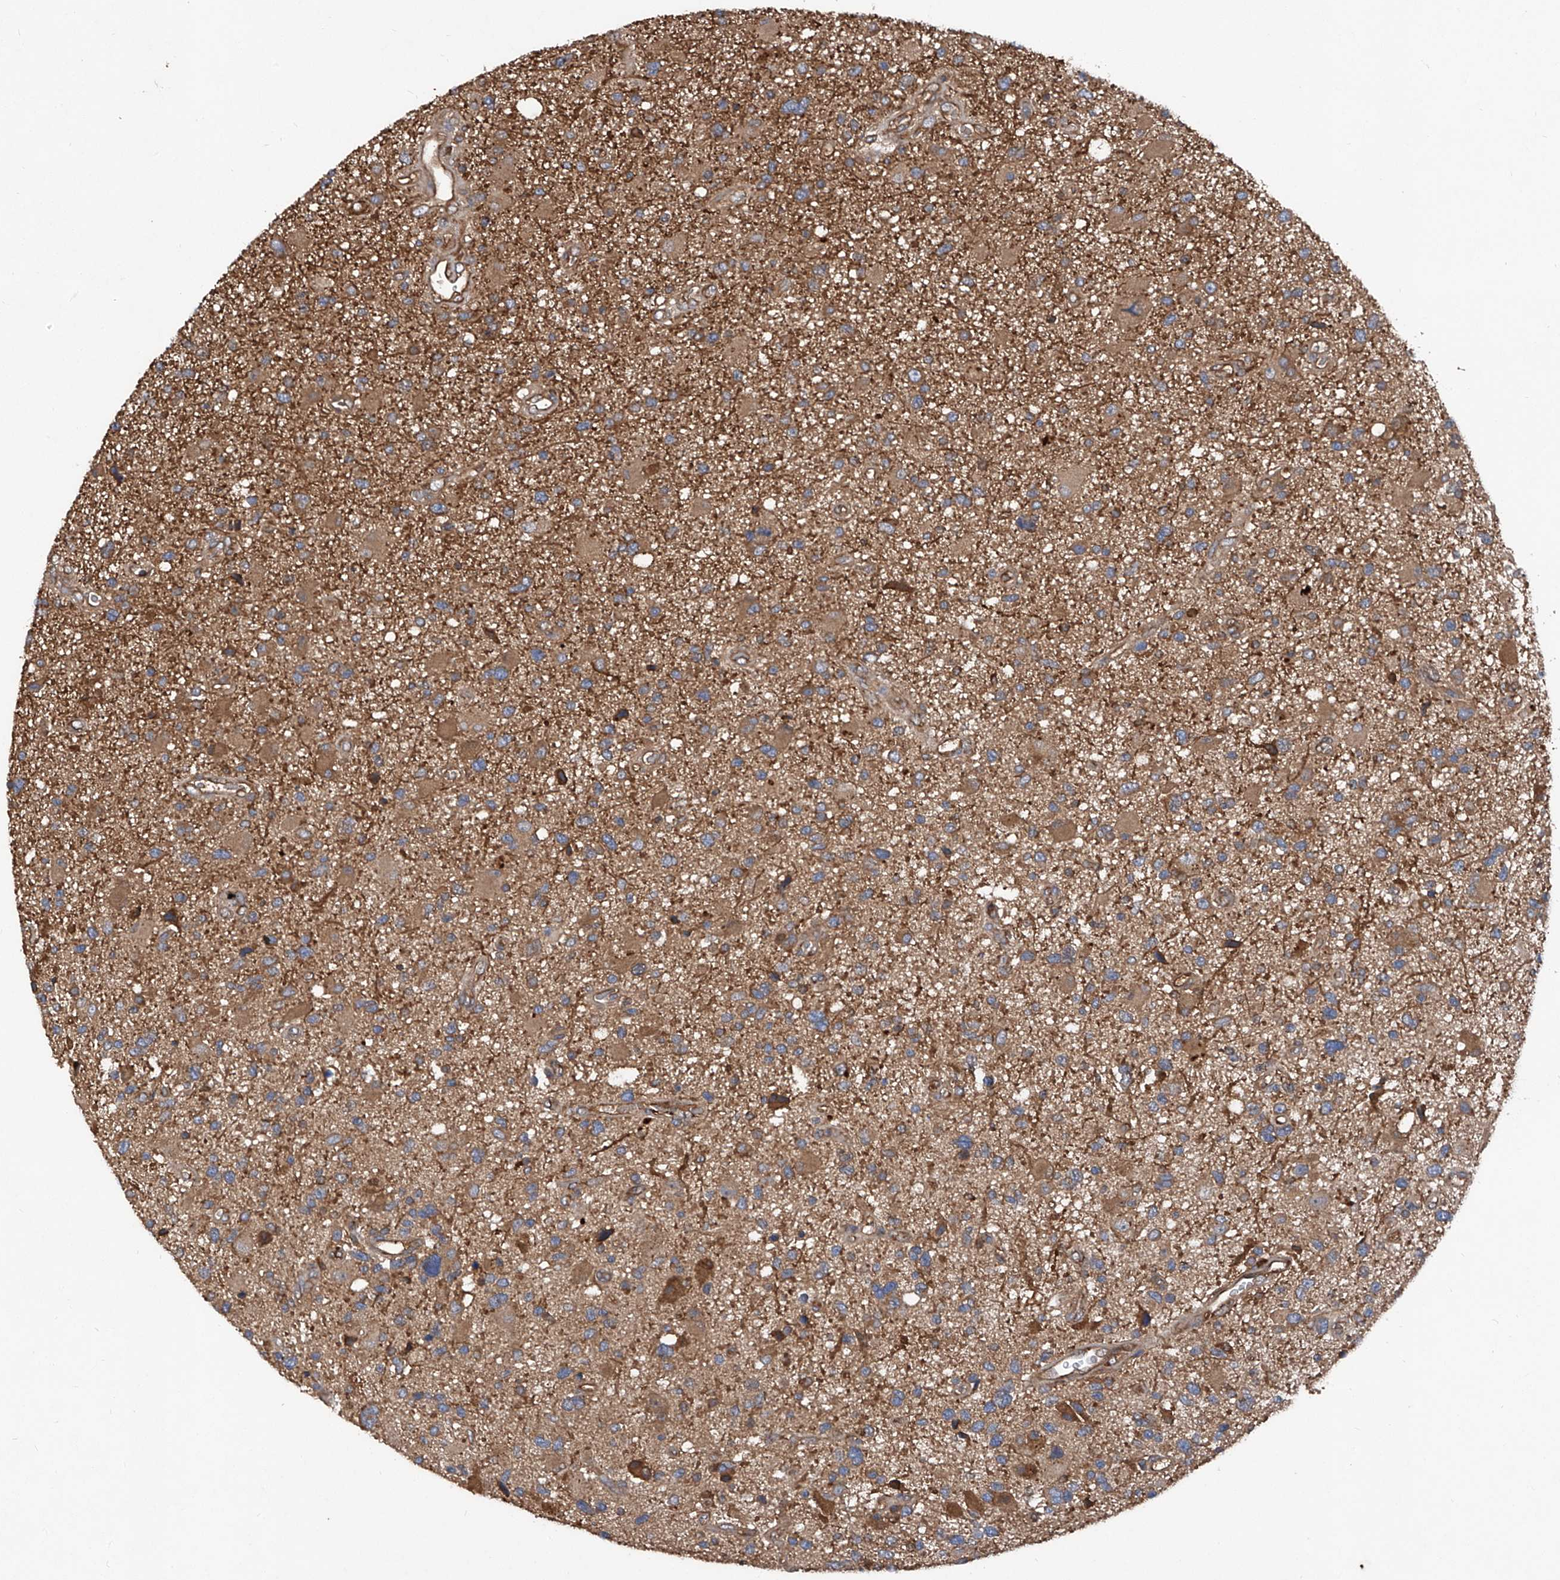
{"staining": {"intensity": "moderate", "quantity": ">75%", "location": "cytoplasmic/membranous"}, "tissue": "glioma", "cell_type": "Tumor cells", "image_type": "cancer", "snomed": [{"axis": "morphology", "description": "Glioma, malignant, High grade"}, {"axis": "topography", "description": "Brain"}], "caption": "This histopathology image displays immunohistochemistry staining of glioma, with medium moderate cytoplasmic/membranous expression in about >75% of tumor cells.", "gene": "ASCC3", "patient": {"sex": "male", "age": 33}}